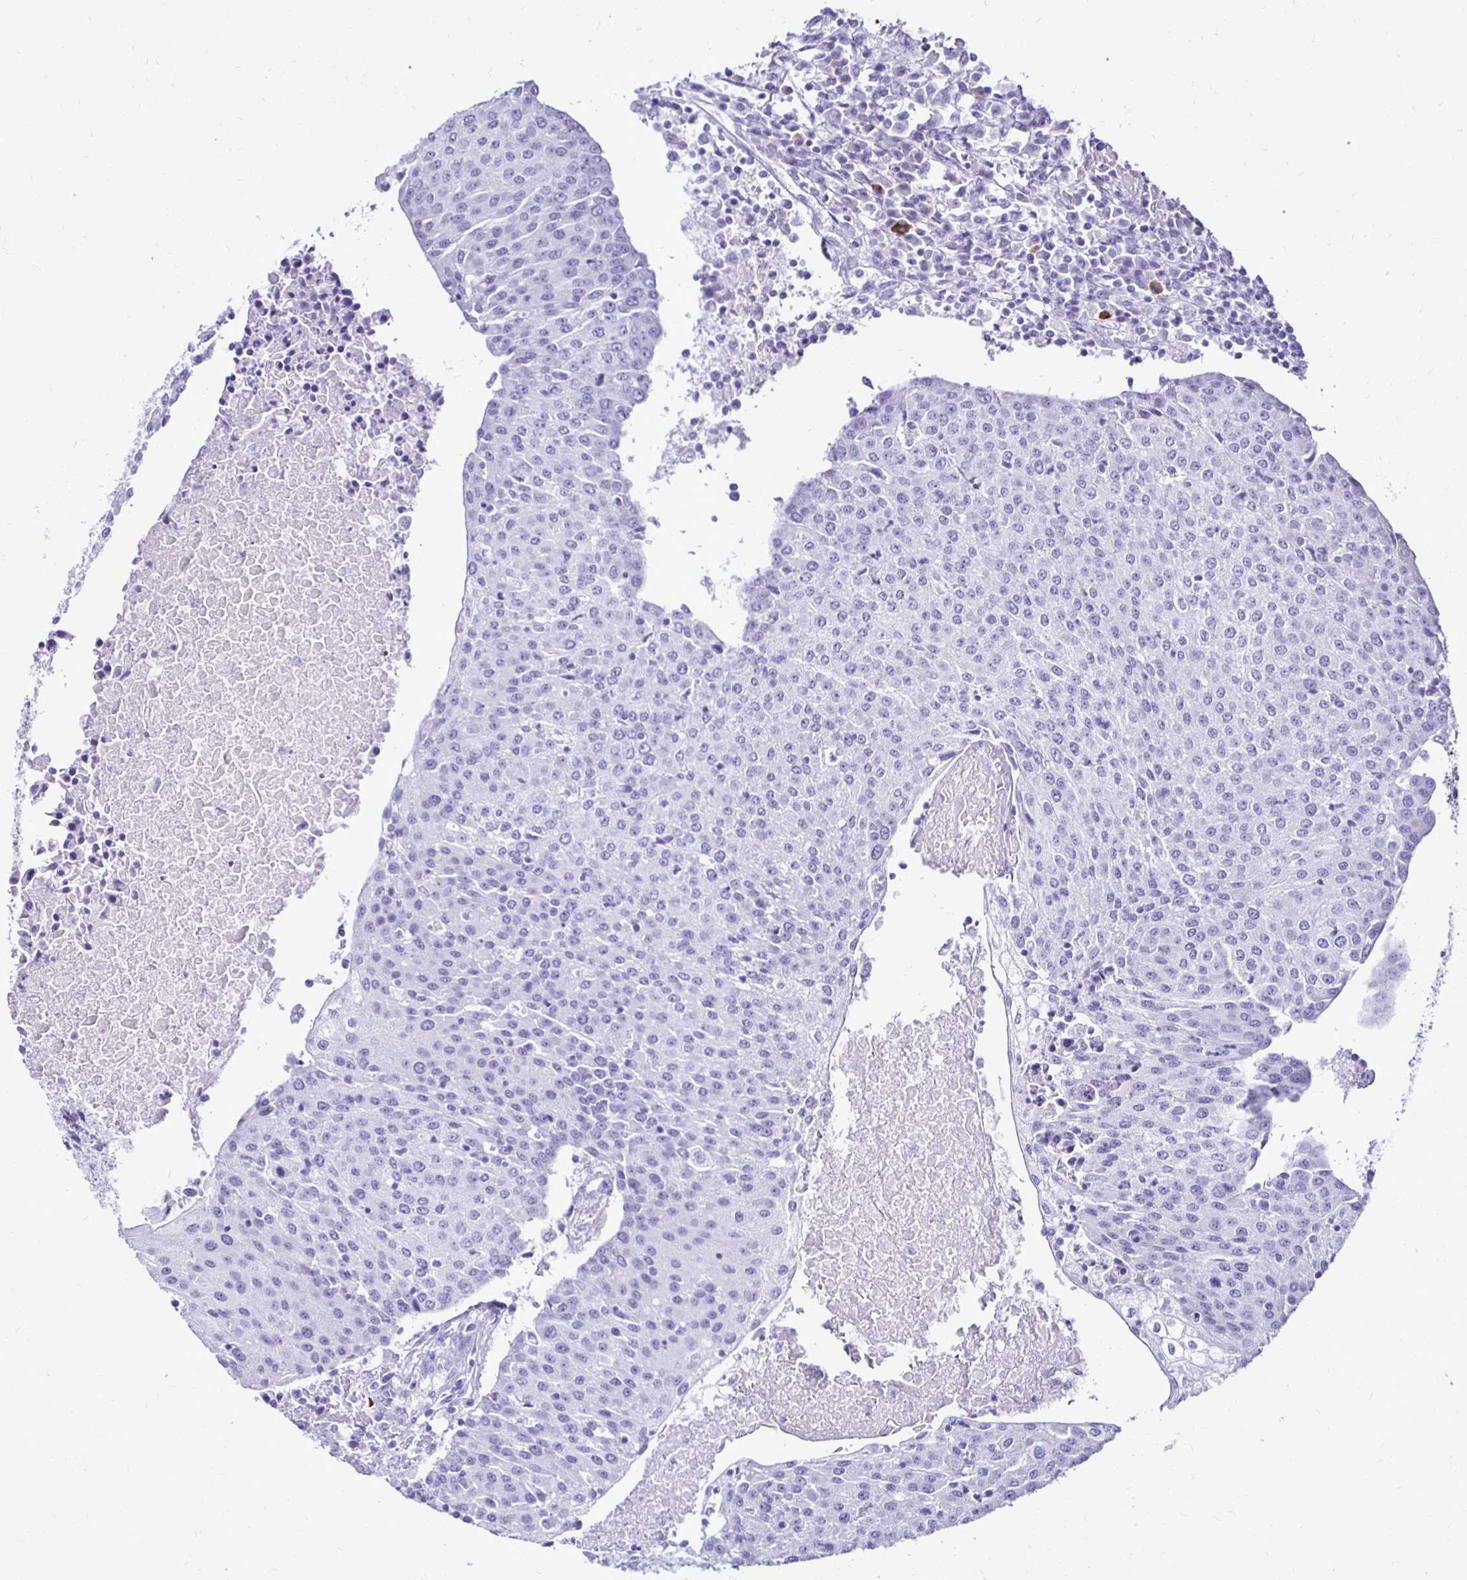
{"staining": {"intensity": "negative", "quantity": "none", "location": "none"}, "tissue": "urothelial cancer", "cell_type": "Tumor cells", "image_type": "cancer", "snomed": [{"axis": "morphology", "description": "Urothelial carcinoma, High grade"}, {"axis": "topography", "description": "Urinary bladder"}], "caption": "Tumor cells show no significant protein positivity in high-grade urothelial carcinoma. (Brightfield microscopy of DAB (3,3'-diaminobenzidine) immunohistochemistry (IHC) at high magnification).", "gene": "CST5", "patient": {"sex": "female", "age": 85}}